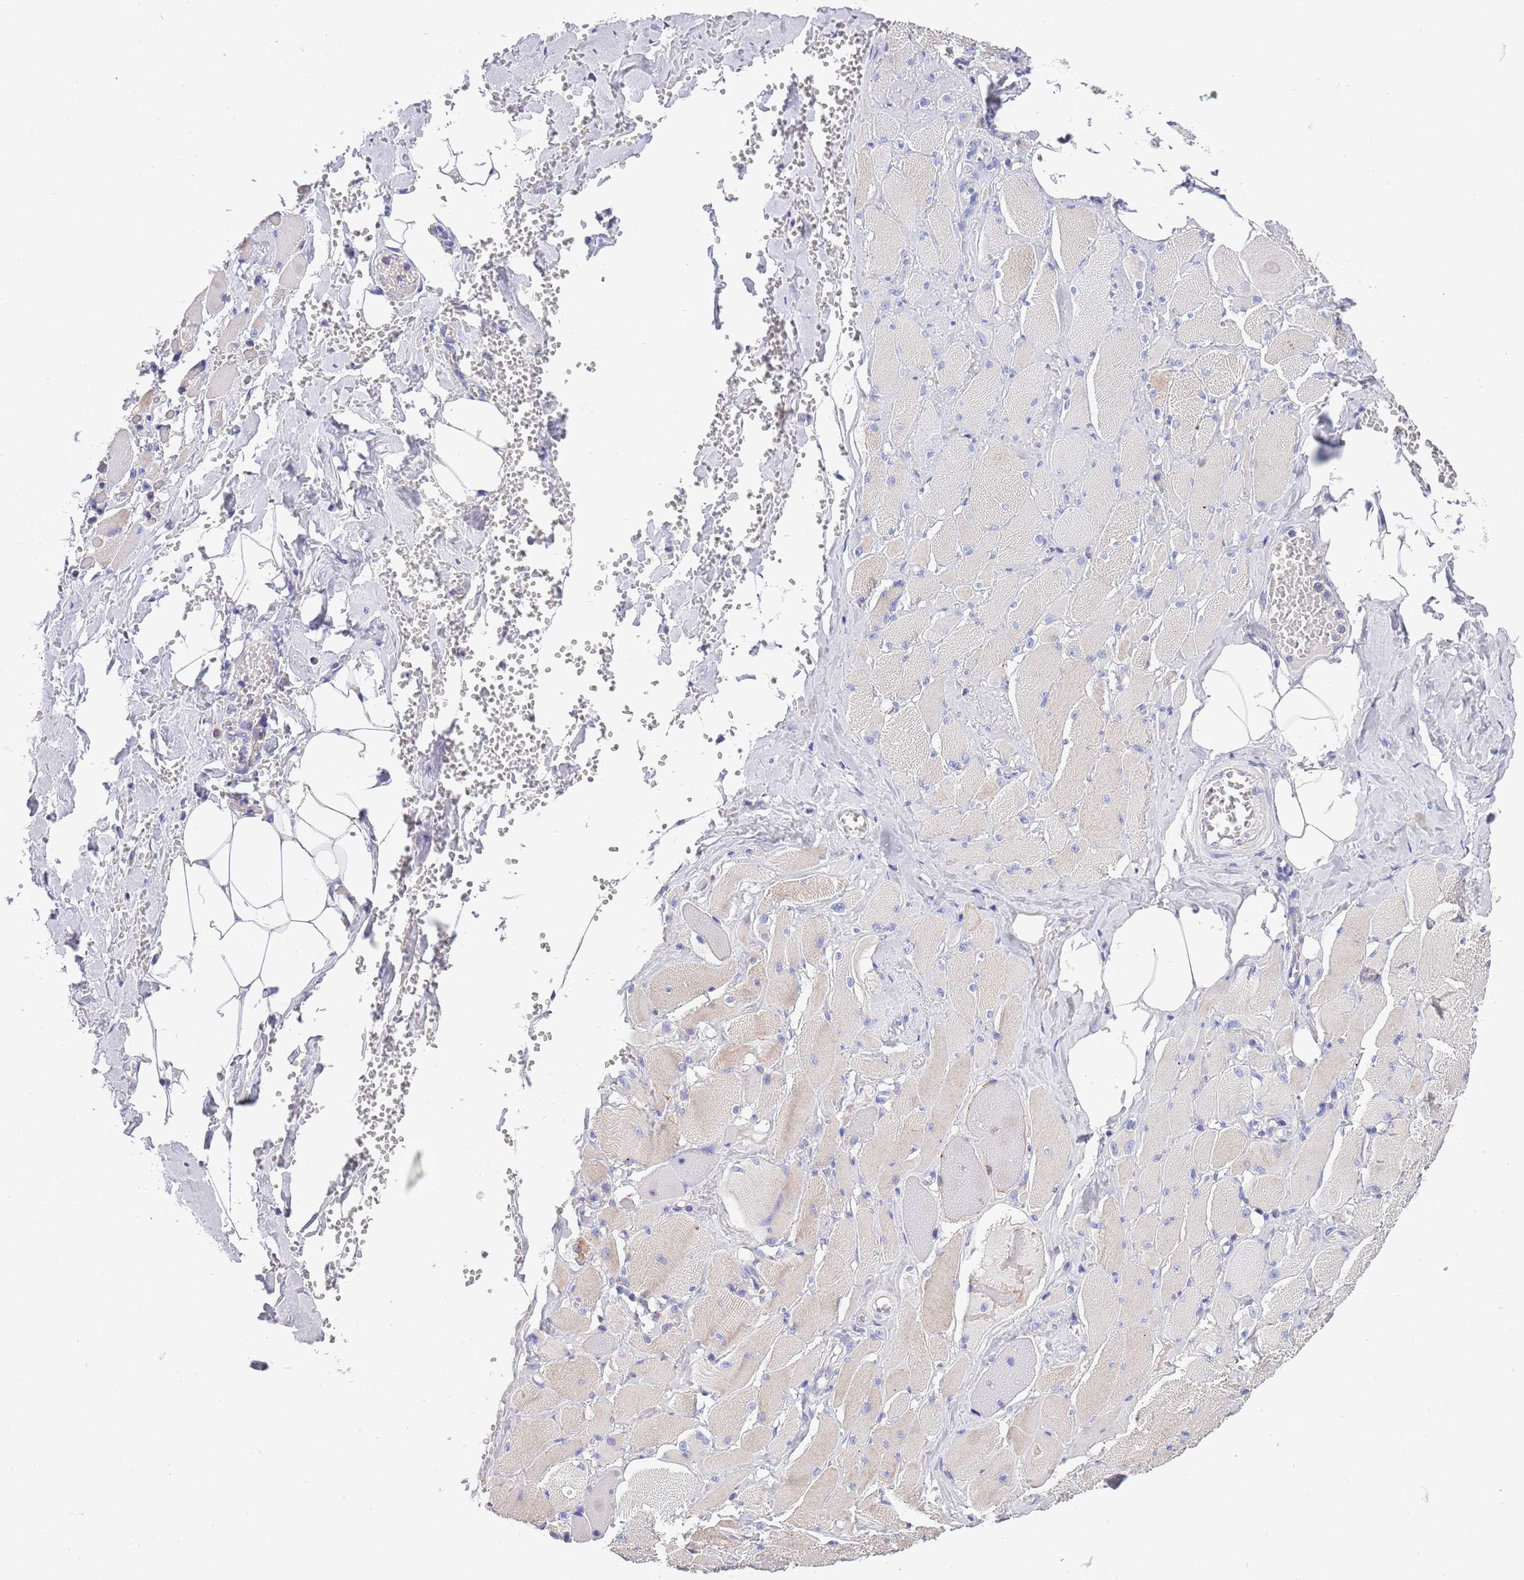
{"staining": {"intensity": "moderate", "quantity": "<25%", "location": "cytoplasmic/membranous"}, "tissue": "skeletal muscle", "cell_type": "Myocytes", "image_type": "normal", "snomed": [{"axis": "morphology", "description": "Normal tissue, NOS"}, {"axis": "morphology", "description": "Basal cell carcinoma"}, {"axis": "topography", "description": "Skeletal muscle"}], "caption": "Skeletal muscle stained with immunohistochemistry (IHC) demonstrates moderate cytoplasmic/membranous staining in approximately <25% of myocytes.", "gene": "EMC8", "patient": {"sex": "female", "age": 64}}